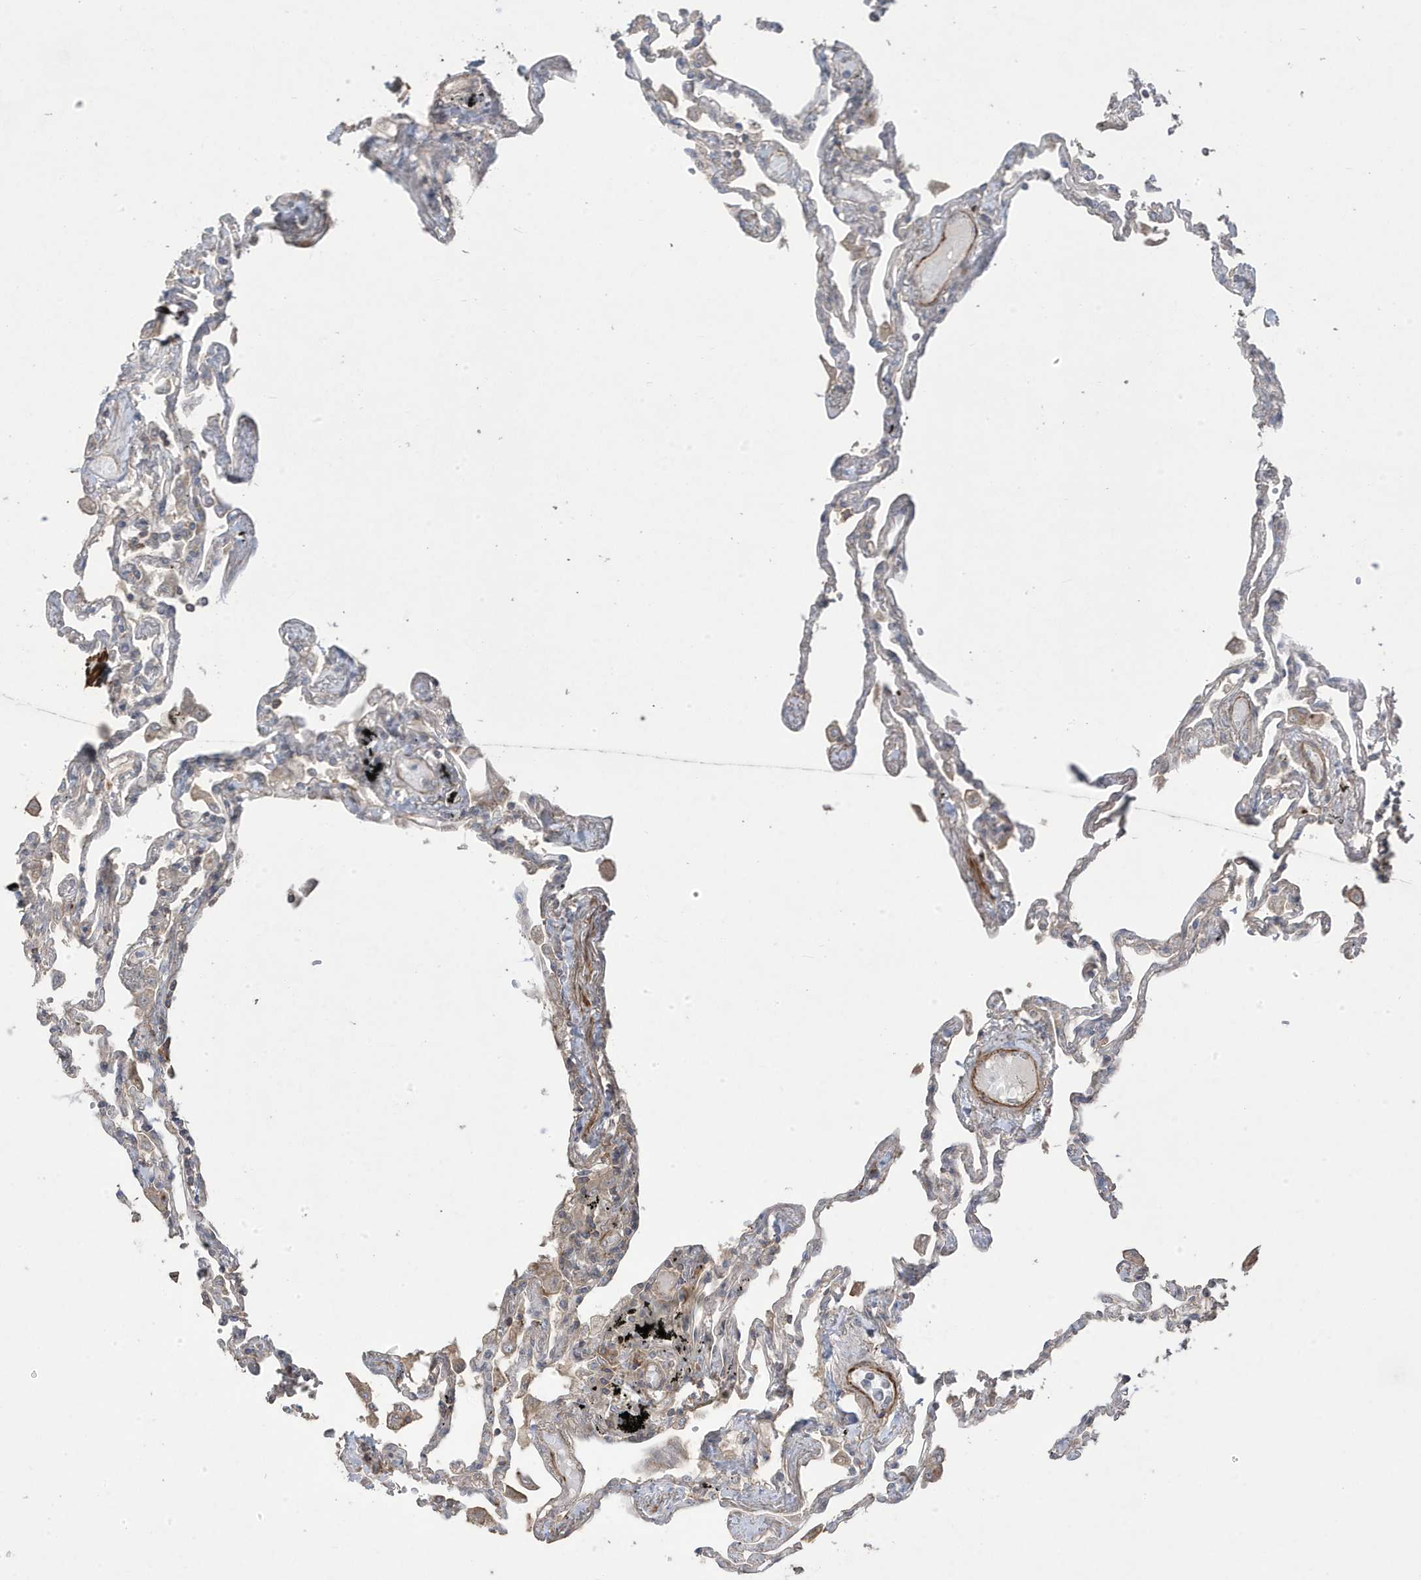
{"staining": {"intensity": "negative", "quantity": "none", "location": "none"}, "tissue": "lung", "cell_type": "Alveolar cells", "image_type": "normal", "snomed": [{"axis": "morphology", "description": "Normal tissue, NOS"}, {"axis": "topography", "description": "Lung"}], "caption": "This is an IHC histopathology image of benign human lung. There is no staining in alveolar cells.", "gene": "CETN3", "patient": {"sex": "female", "age": 67}}